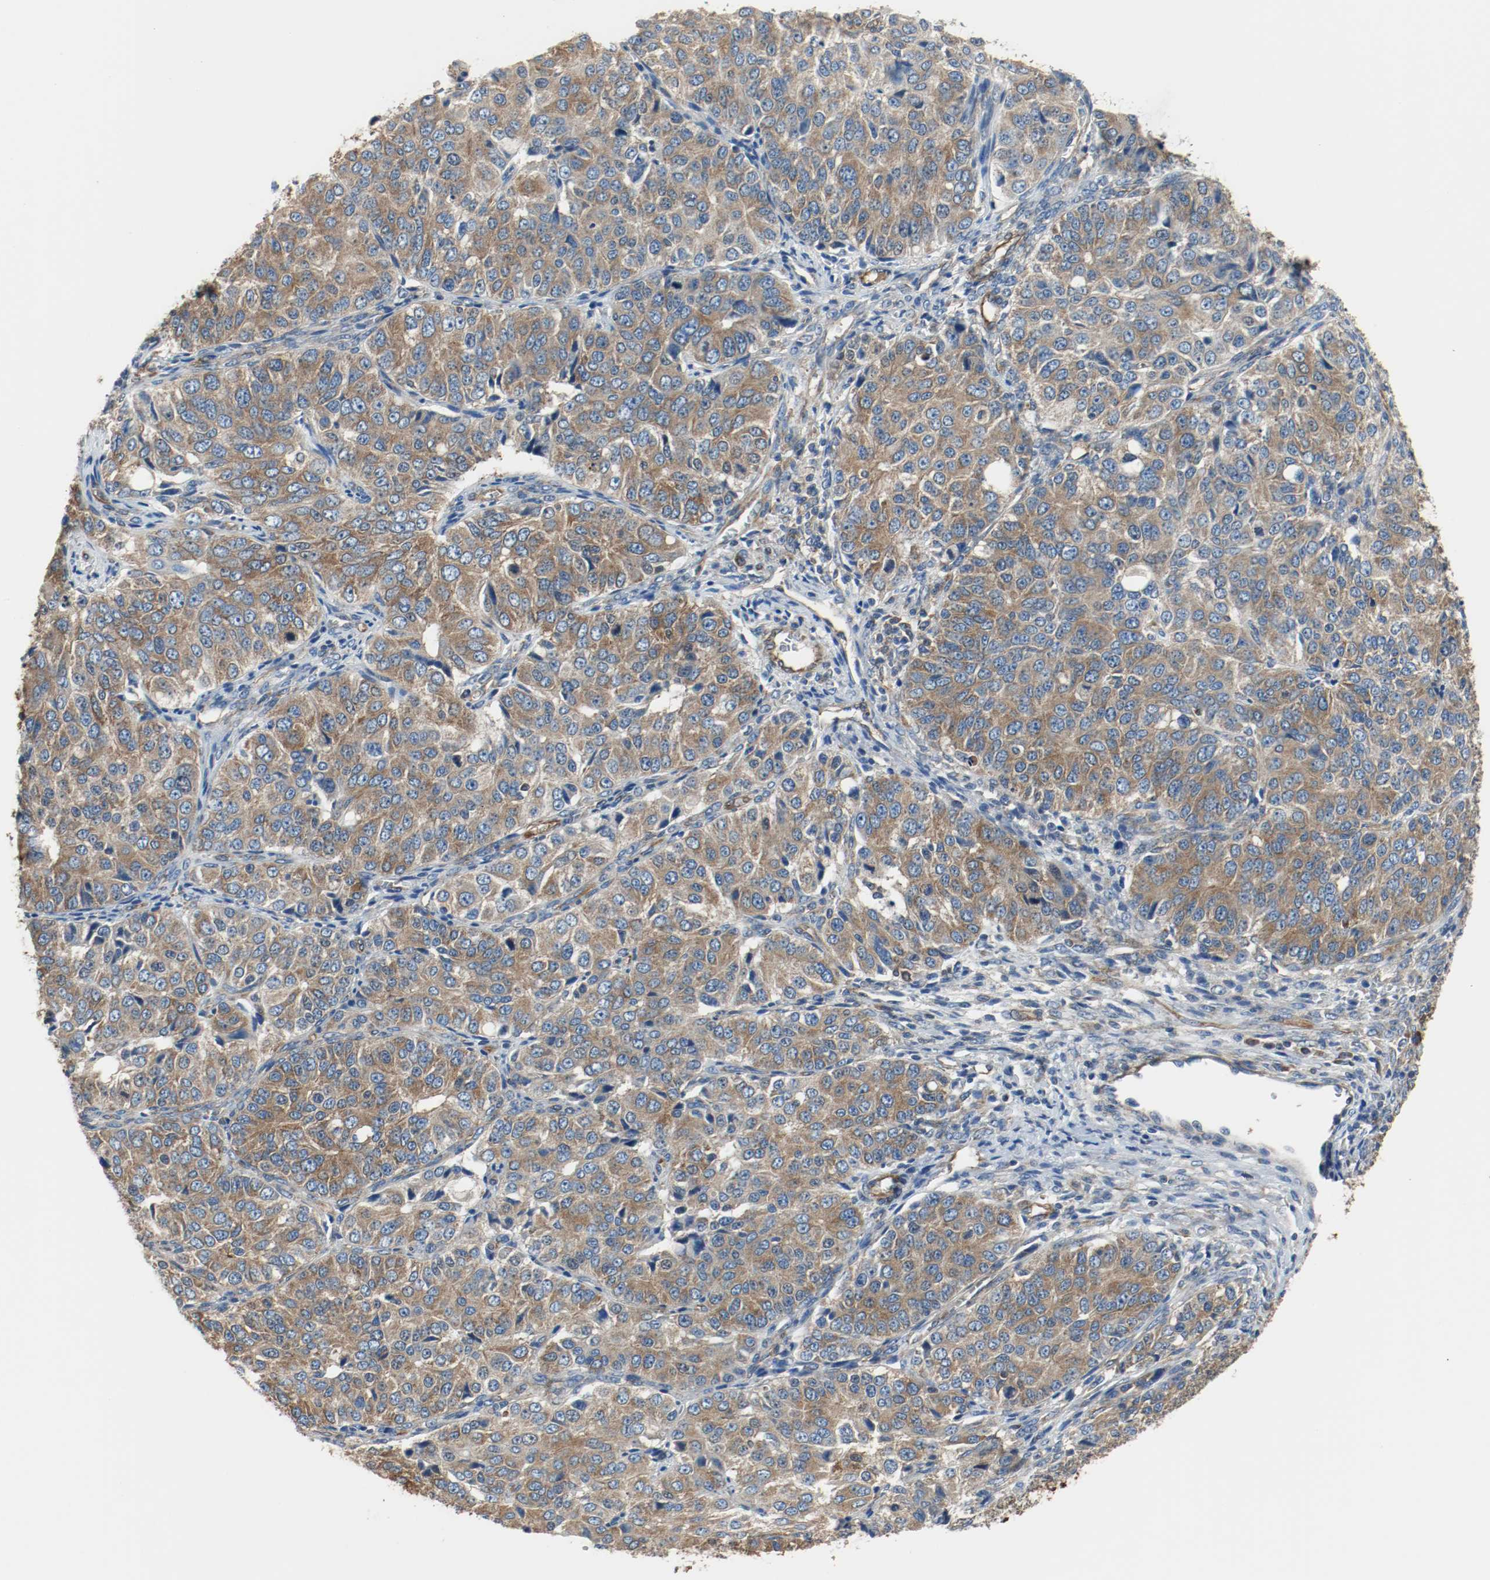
{"staining": {"intensity": "strong", "quantity": ">75%", "location": "cytoplasmic/membranous"}, "tissue": "ovarian cancer", "cell_type": "Tumor cells", "image_type": "cancer", "snomed": [{"axis": "morphology", "description": "Carcinoma, endometroid"}, {"axis": "topography", "description": "Ovary"}], "caption": "Protein analysis of endometroid carcinoma (ovarian) tissue shows strong cytoplasmic/membranous positivity in approximately >75% of tumor cells.", "gene": "TUBA3D", "patient": {"sex": "female", "age": 51}}